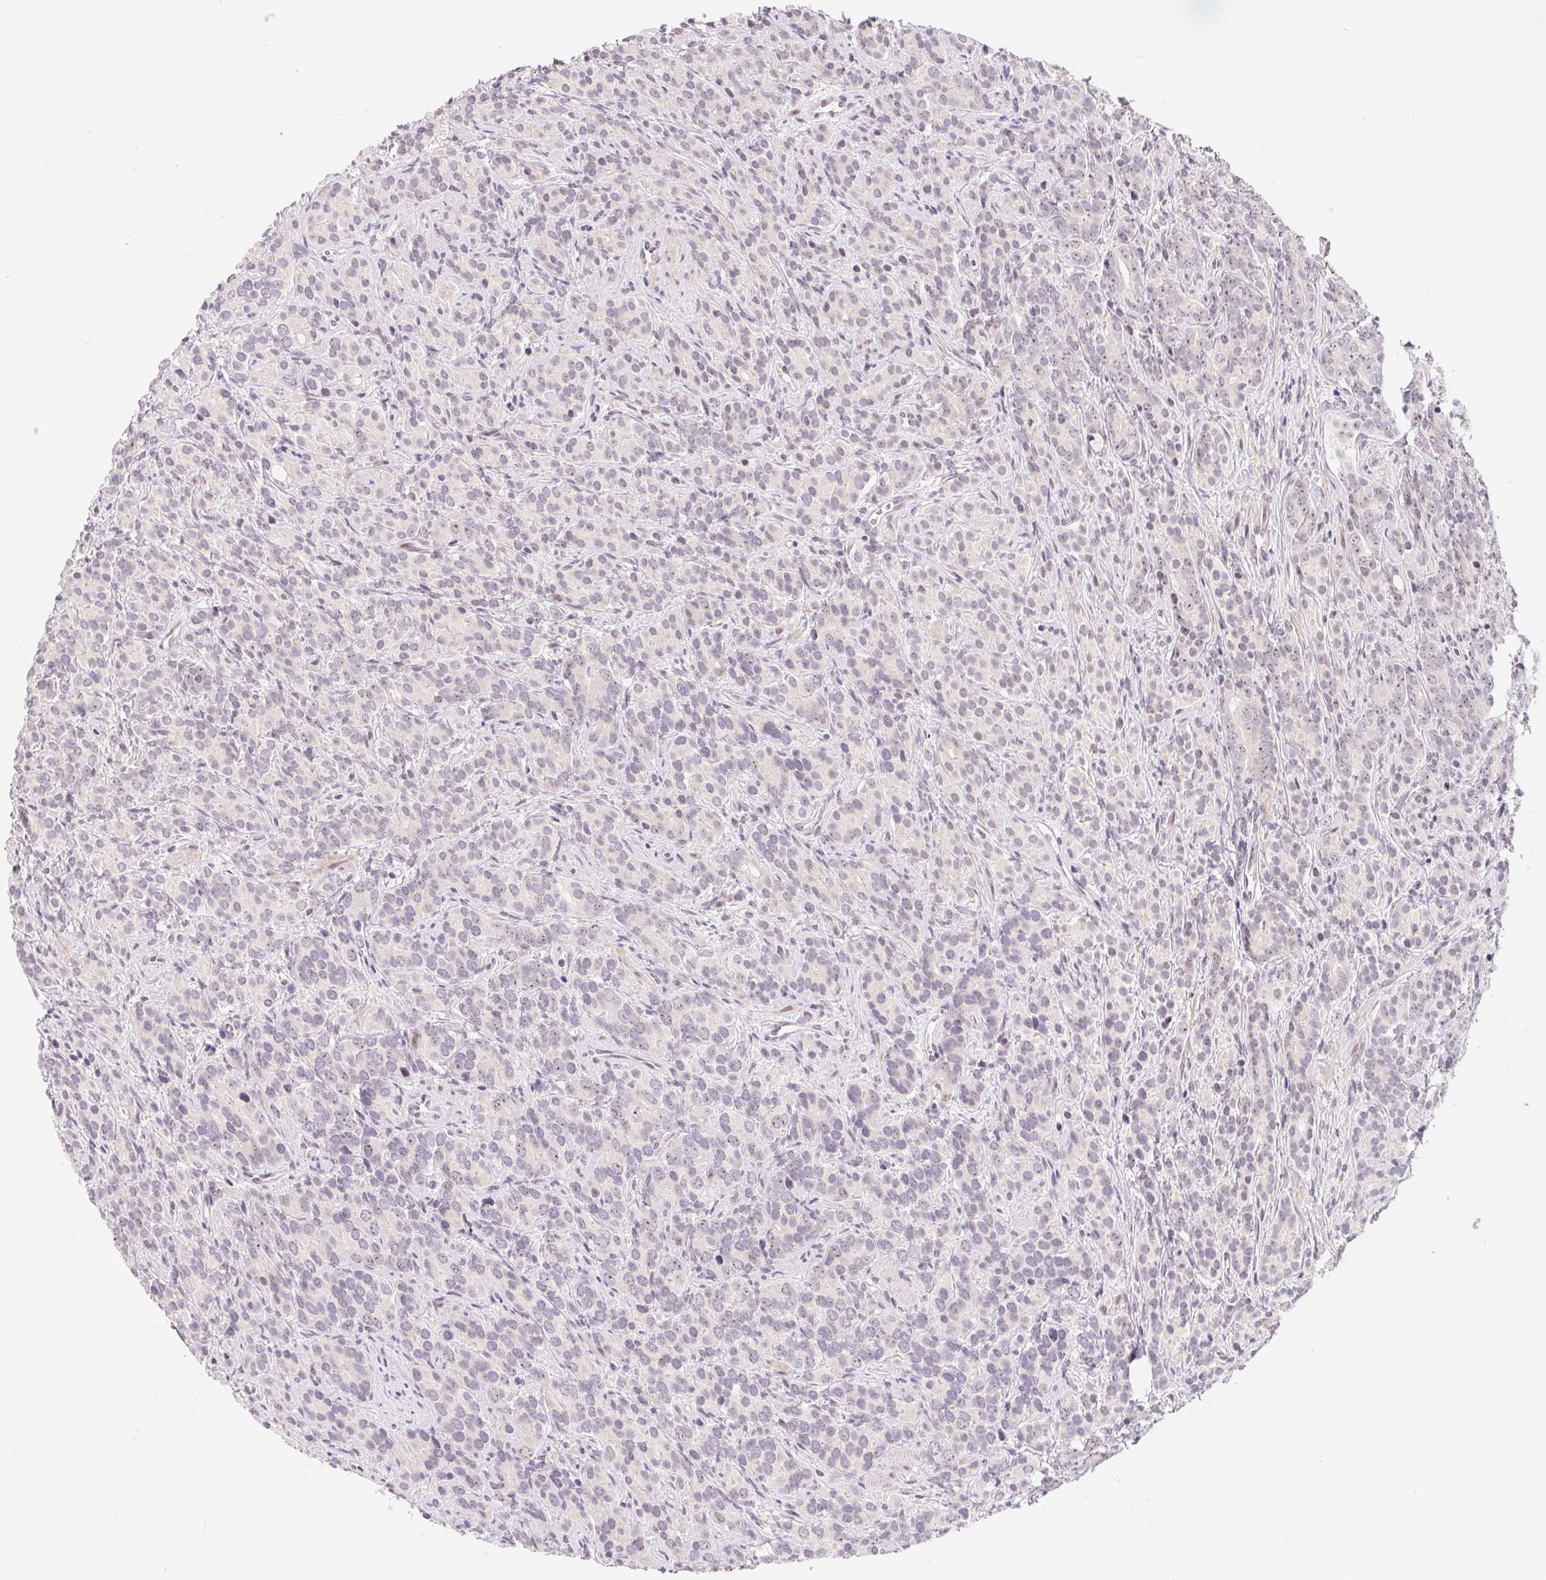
{"staining": {"intensity": "negative", "quantity": "none", "location": "none"}, "tissue": "prostate cancer", "cell_type": "Tumor cells", "image_type": "cancer", "snomed": [{"axis": "morphology", "description": "Adenocarcinoma, High grade"}, {"axis": "topography", "description": "Prostate"}], "caption": "Immunohistochemistry (IHC) micrograph of neoplastic tissue: human prostate cancer stained with DAB reveals no significant protein expression in tumor cells.", "gene": "LCA5L", "patient": {"sex": "male", "age": 84}}